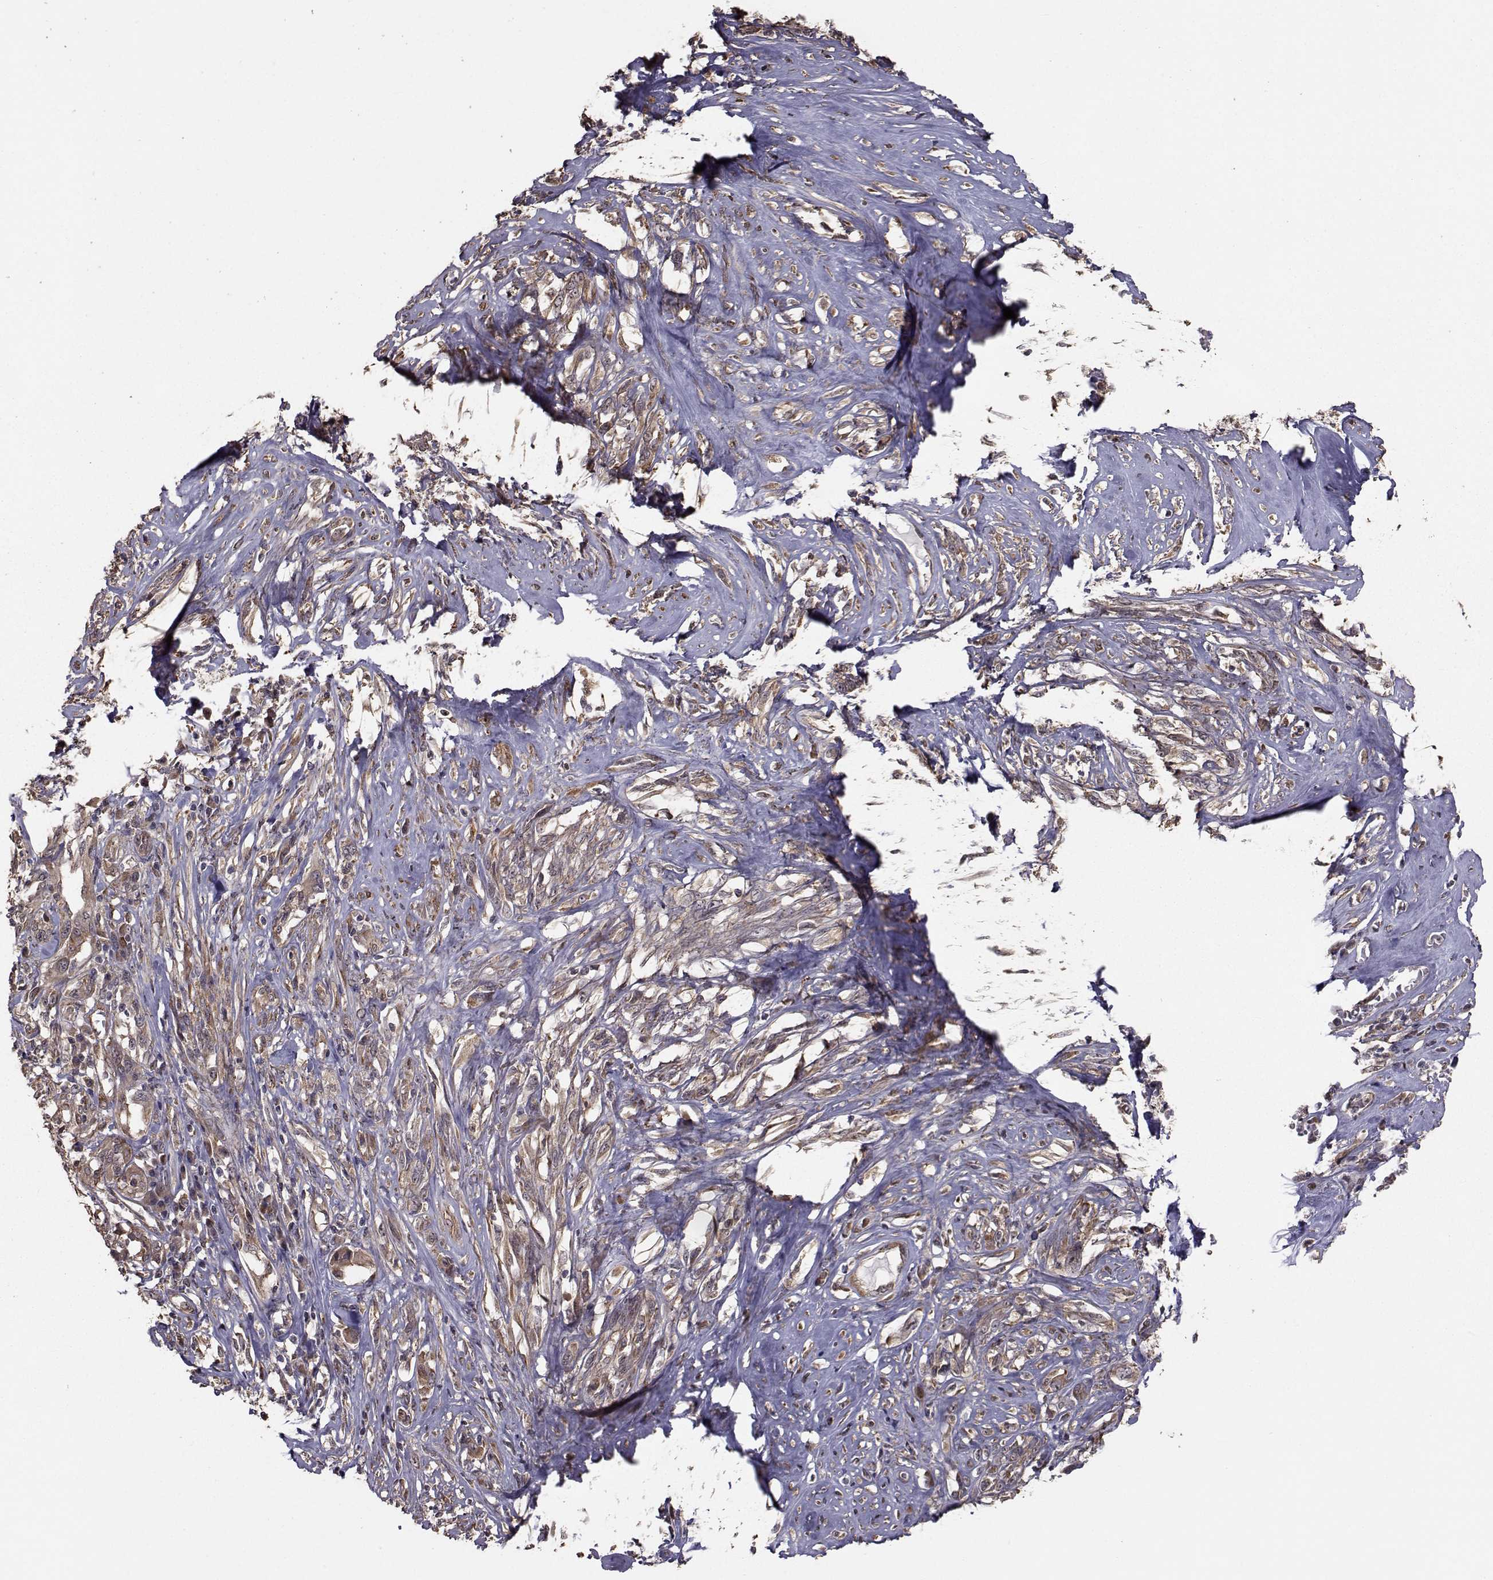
{"staining": {"intensity": "weak", "quantity": ">75%", "location": "cytoplasmic/membranous"}, "tissue": "melanoma", "cell_type": "Tumor cells", "image_type": "cancer", "snomed": [{"axis": "morphology", "description": "Malignant melanoma, NOS"}, {"axis": "topography", "description": "Skin"}], "caption": "Human malignant melanoma stained with a brown dye shows weak cytoplasmic/membranous positive staining in approximately >75% of tumor cells.", "gene": "TRIP10", "patient": {"sex": "female", "age": 91}}